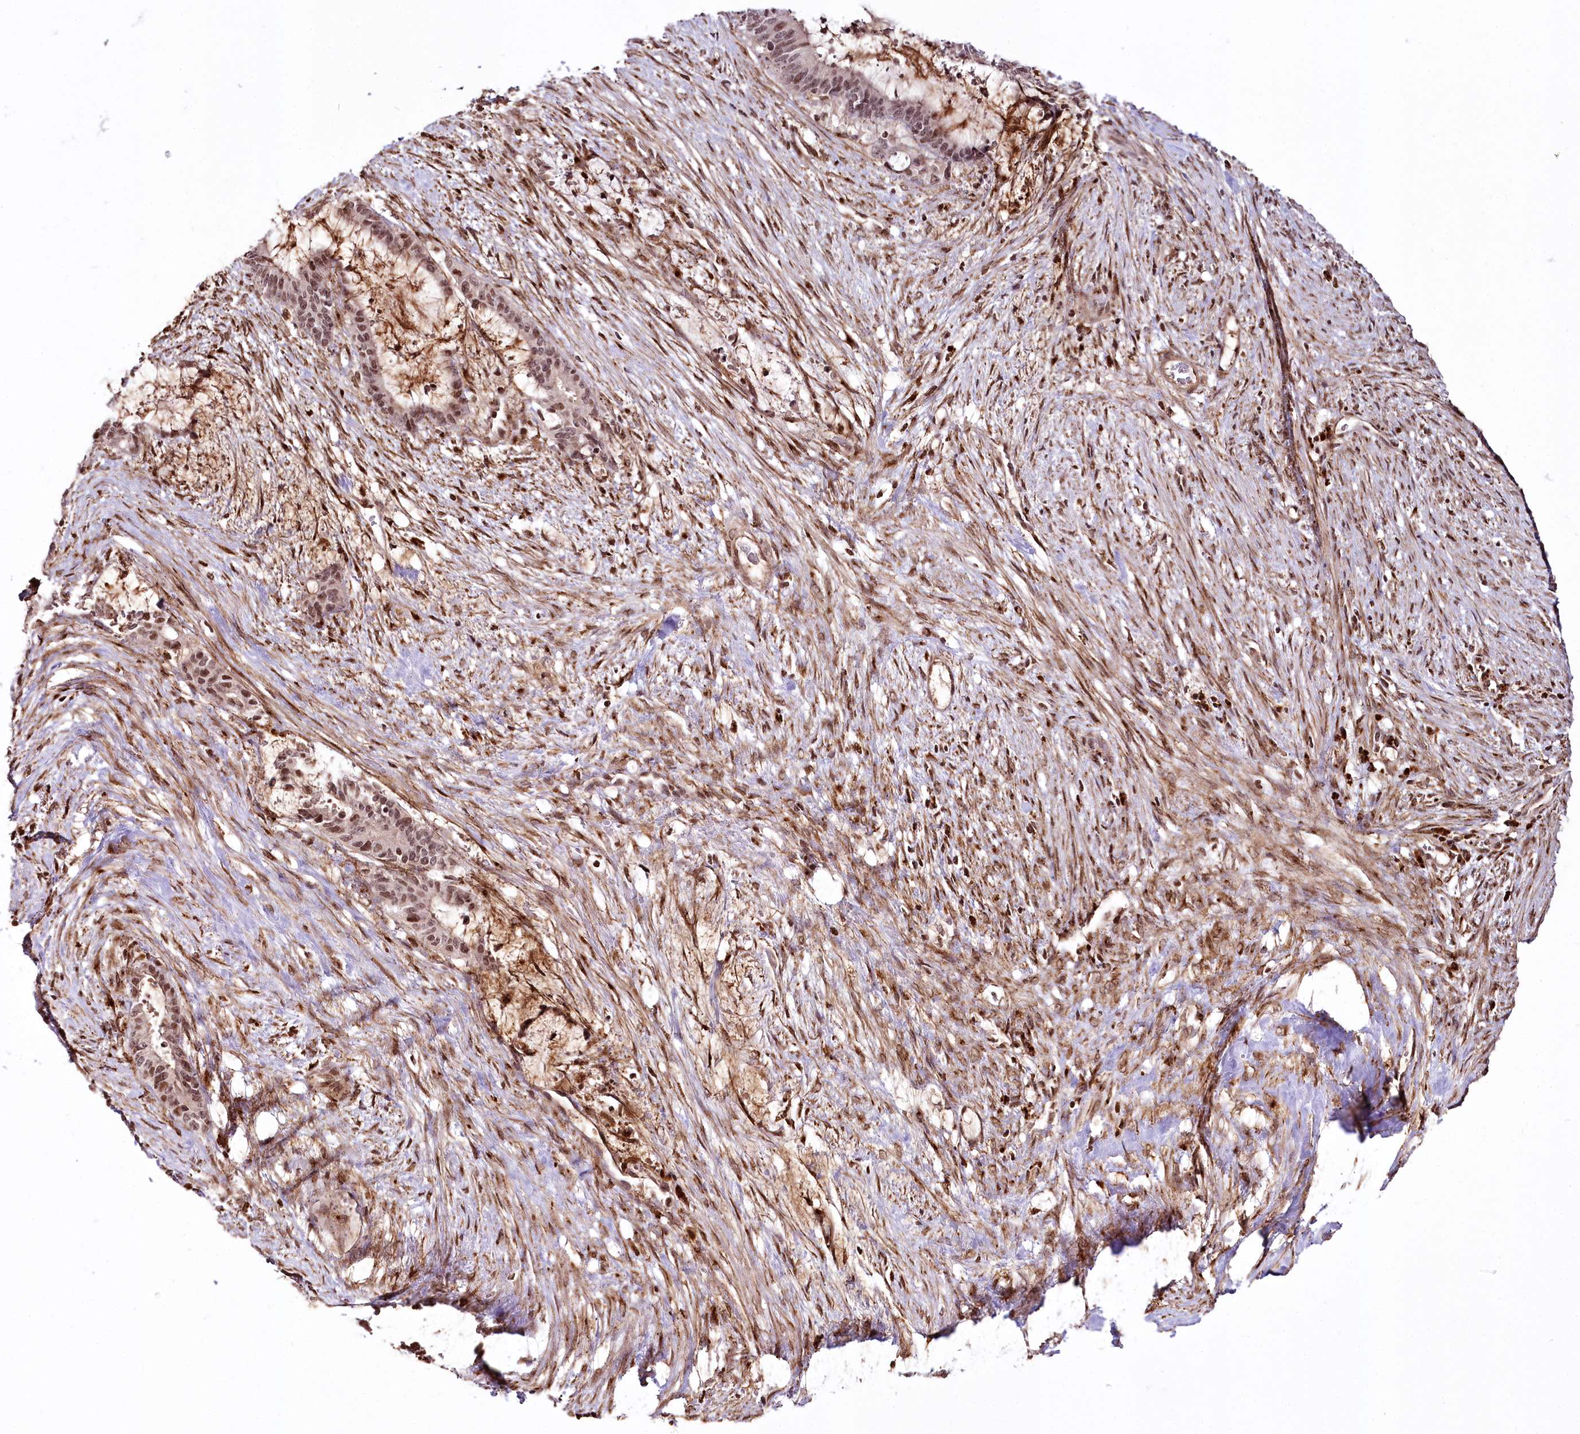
{"staining": {"intensity": "moderate", "quantity": "25%-75%", "location": "nuclear"}, "tissue": "liver cancer", "cell_type": "Tumor cells", "image_type": "cancer", "snomed": [{"axis": "morphology", "description": "Normal tissue, NOS"}, {"axis": "morphology", "description": "Cholangiocarcinoma"}, {"axis": "topography", "description": "Liver"}, {"axis": "topography", "description": "Peripheral nerve tissue"}], "caption": "Moderate nuclear staining is present in about 25%-75% of tumor cells in cholangiocarcinoma (liver).", "gene": "HOXC8", "patient": {"sex": "female", "age": 73}}